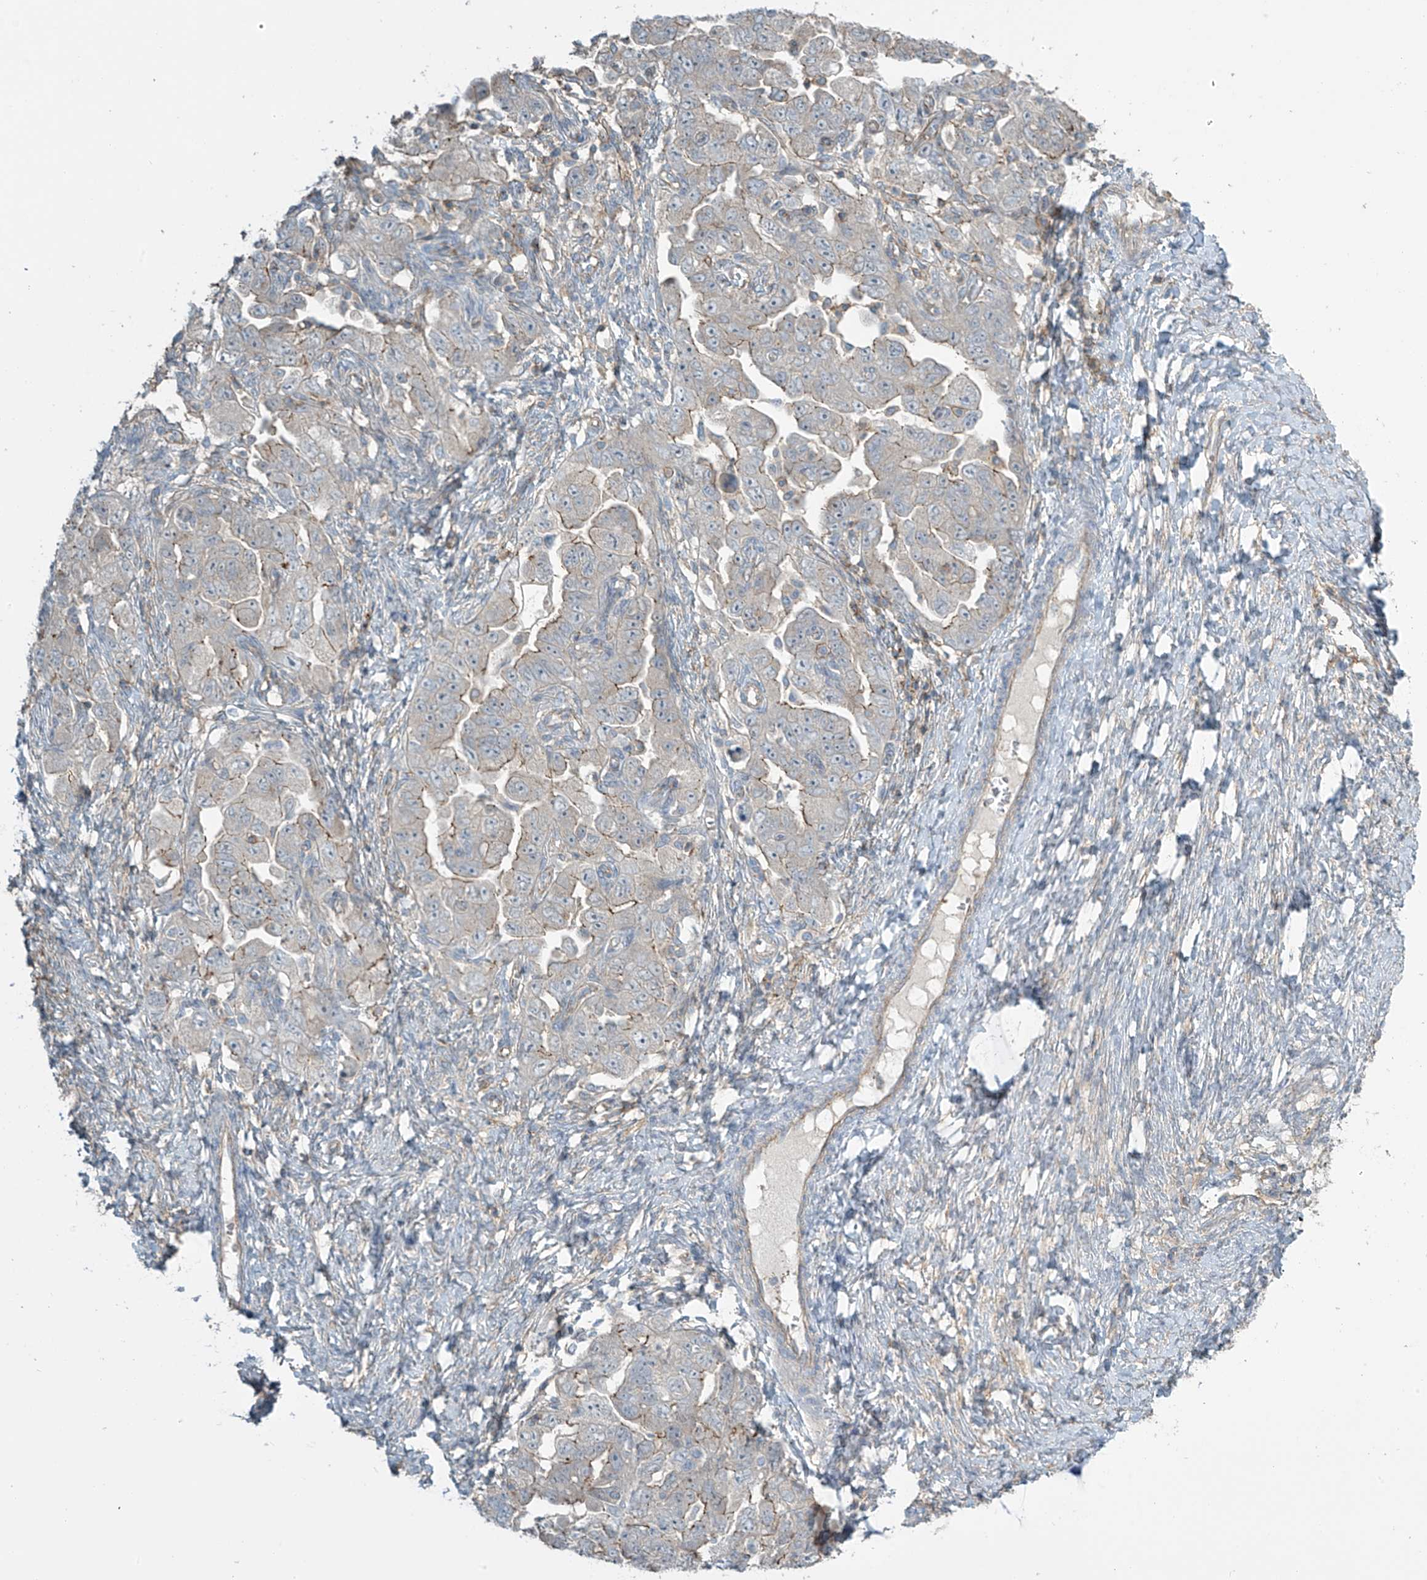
{"staining": {"intensity": "moderate", "quantity": "<25%", "location": "cytoplasmic/membranous"}, "tissue": "ovarian cancer", "cell_type": "Tumor cells", "image_type": "cancer", "snomed": [{"axis": "morphology", "description": "Carcinoma, NOS"}, {"axis": "morphology", "description": "Cystadenocarcinoma, serous, NOS"}, {"axis": "topography", "description": "Ovary"}], "caption": "Immunohistochemistry (DAB (3,3'-diaminobenzidine)) staining of ovarian cancer (carcinoma) exhibits moderate cytoplasmic/membranous protein expression in approximately <25% of tumor cells. Using DAB (3,3'-diaminobenzidine) (brown) and hematoxylin (blue) stains, captured at high magnification using brightfield microscopy.", "gene": "SLC9A2", "patient": {"sex": "female", "age": 69}}